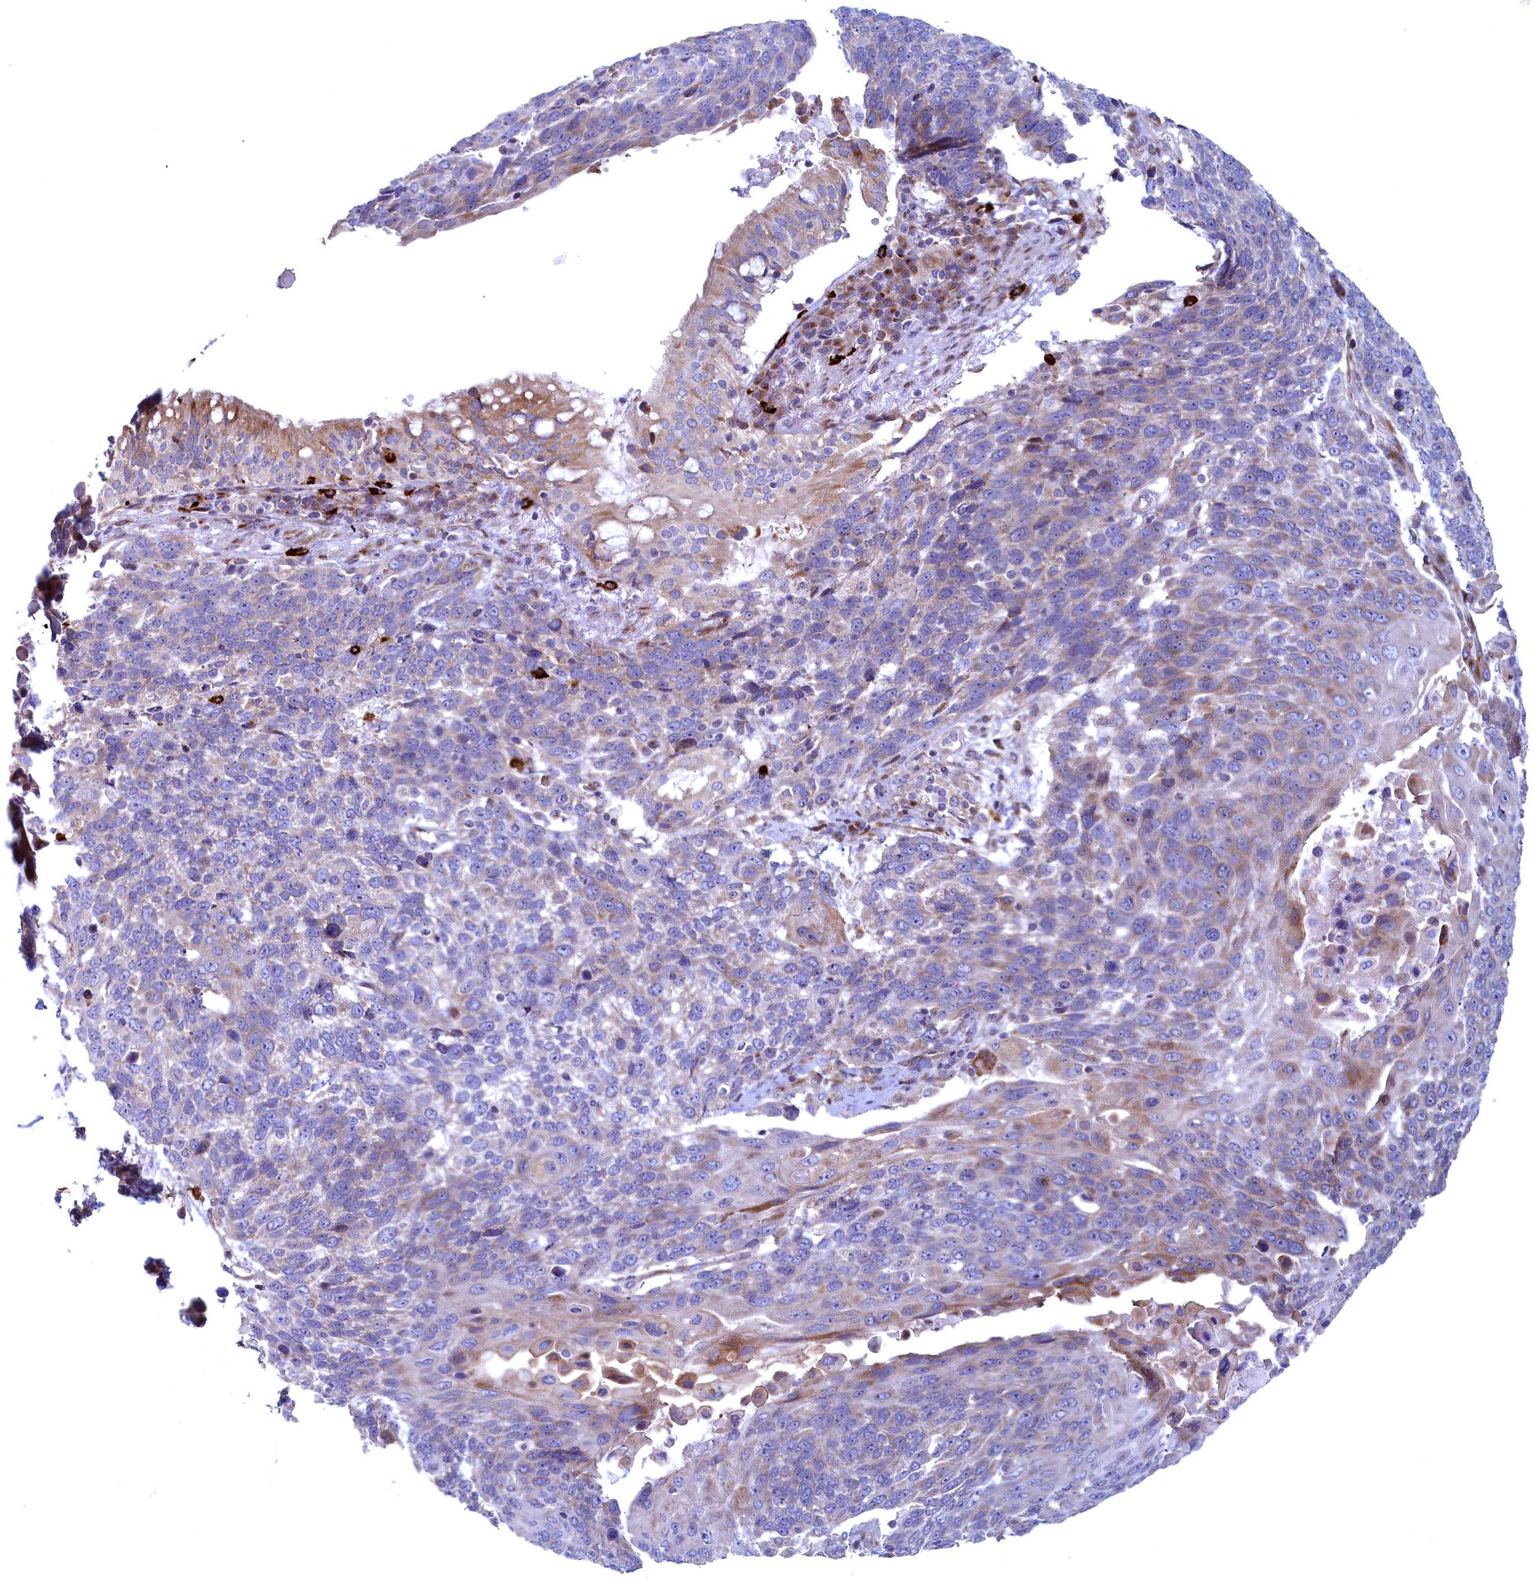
{"staining": {"intensity": "weak", "quantity": "<25%", "location": "cytoplasmic/membranous"}, "tissue": "lung cancer", "cell_type": "Tumor cells", "image_type": "cancer", "snomed": [{"axis": "morphology", "description": "Squamous cell carcinoma, NOS"}, {"axis": "topography", "description": "Lung"}], "caption": "DAB (3,3'-diaminobenzidine) immunohistochemical staining of human lung squamous cell carcinoma demonstrates no significant expression in tumor cells.", "gene": "MTFMT", "patient": {"sex": "male", "age": 66}}